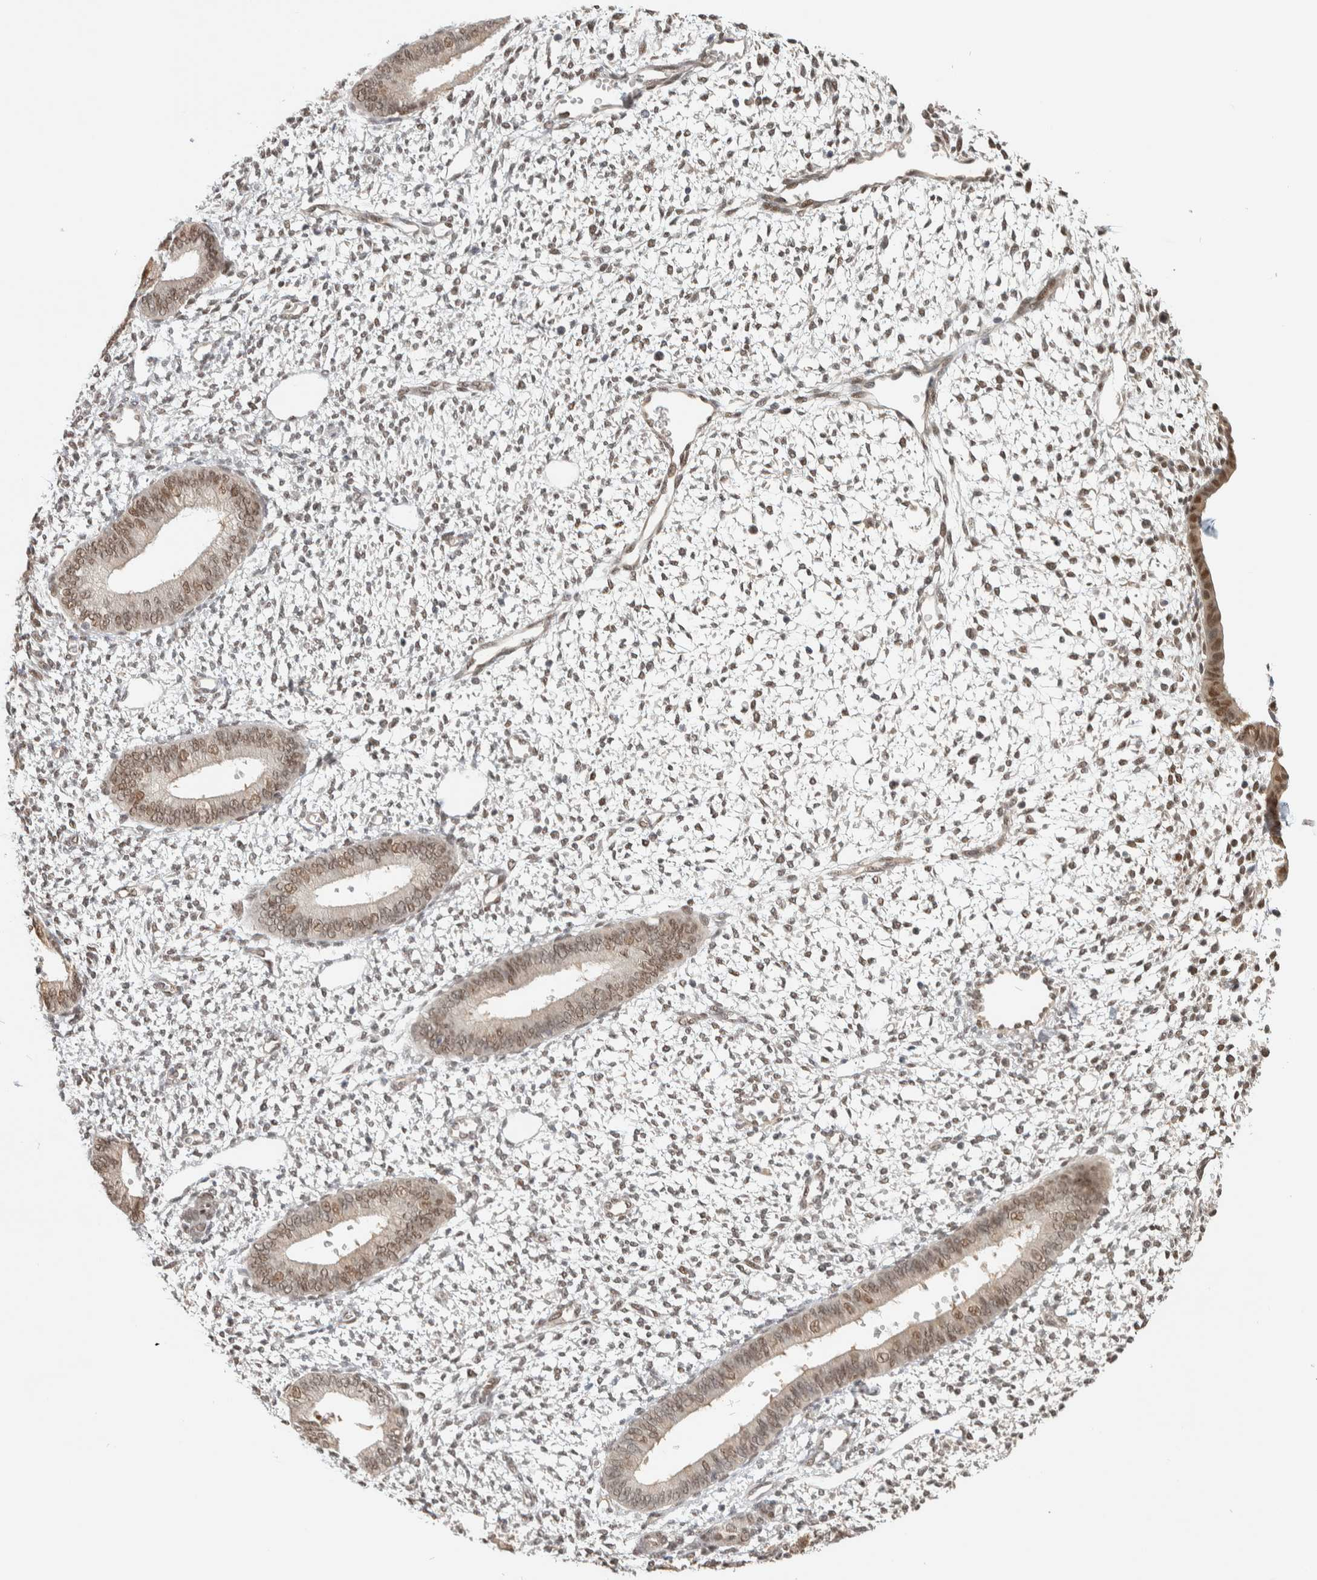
{"staining": {"intensity": "weak", "quantity": "25%-75%", "location": "nuclear"}, "tissue": "endometrium", "cell_type": "Cells in endometrial stroma", "image_type": "normal", "snomed": [{"axis": "morphology", "description": "Normal tissue, NOS"}, {"axis": "topography", "description": "Endometrium"}], "caption": "Immunohistochemistry (DAB) staining of unremarkable endometrium exhibits weak nuclear protein positivity in about 25%-75% of cells in endometrial stroma. (Stains: DAB (3,3'-diaminobenzidine) in brown, nuclei in blue, Microscopy: brightfield microscopy at high magnification).", "gene": "PUS7", "patient": {"sex": "female", "age": 46}}